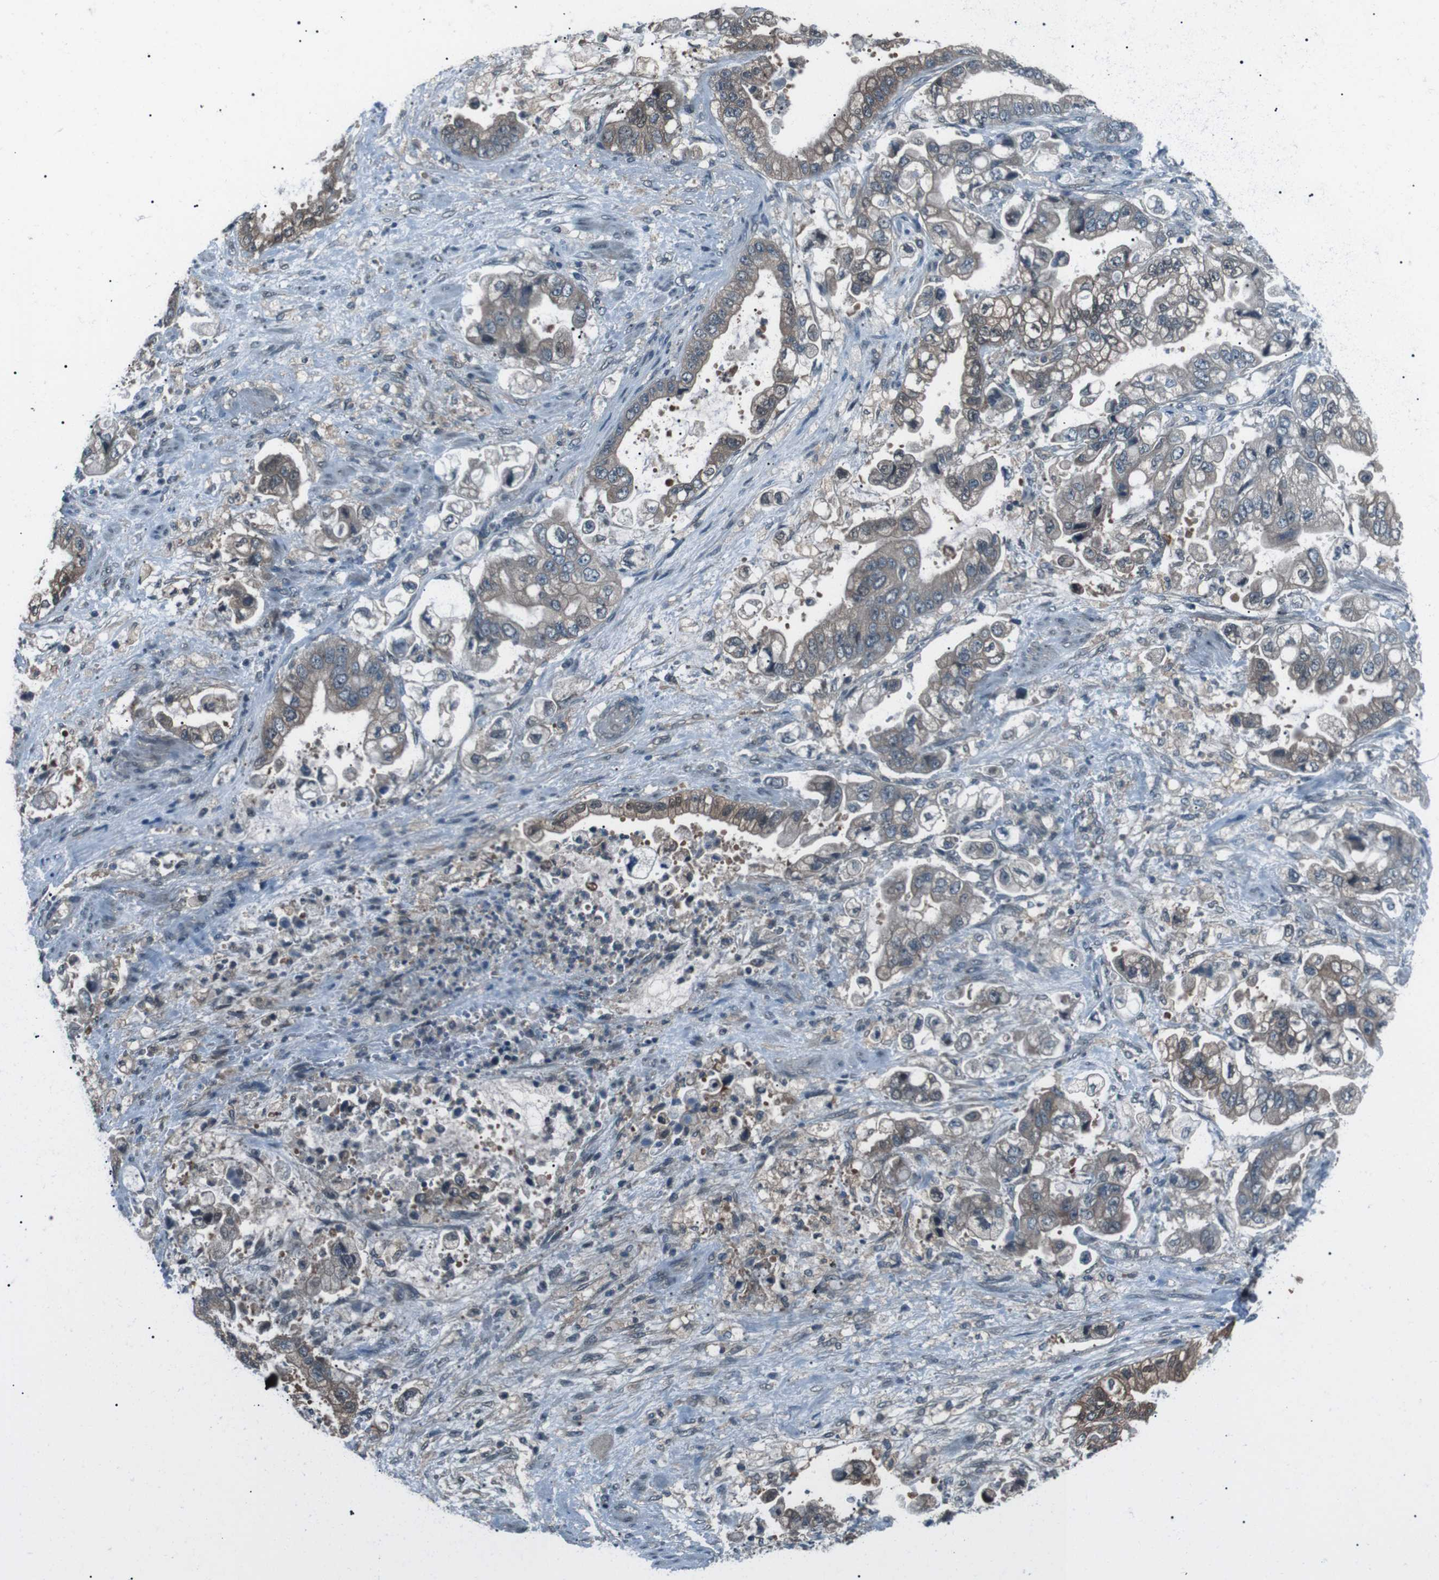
{"staining": {"intensity": "weak", "quantity": "<25%", "location": "cytoplasmic/membranous"}, "tissue": "stomach cancer", "cell_type": "Tumor cells", "image_type": "cancer", "snomed": [{"axis": "morphology", "description": "Normal tissue, NOS"}, {"axis": "morphology", "description": "Adenocarcinoma, NOS"}, {"axis": "topography", "description": "Stomach"}], "caption": "The image displays no staining of tumor cells in stomach cancer (adenocarcinoma).", "gene": "LRIG2", "patient": {"sex": "male", "age": 62}}